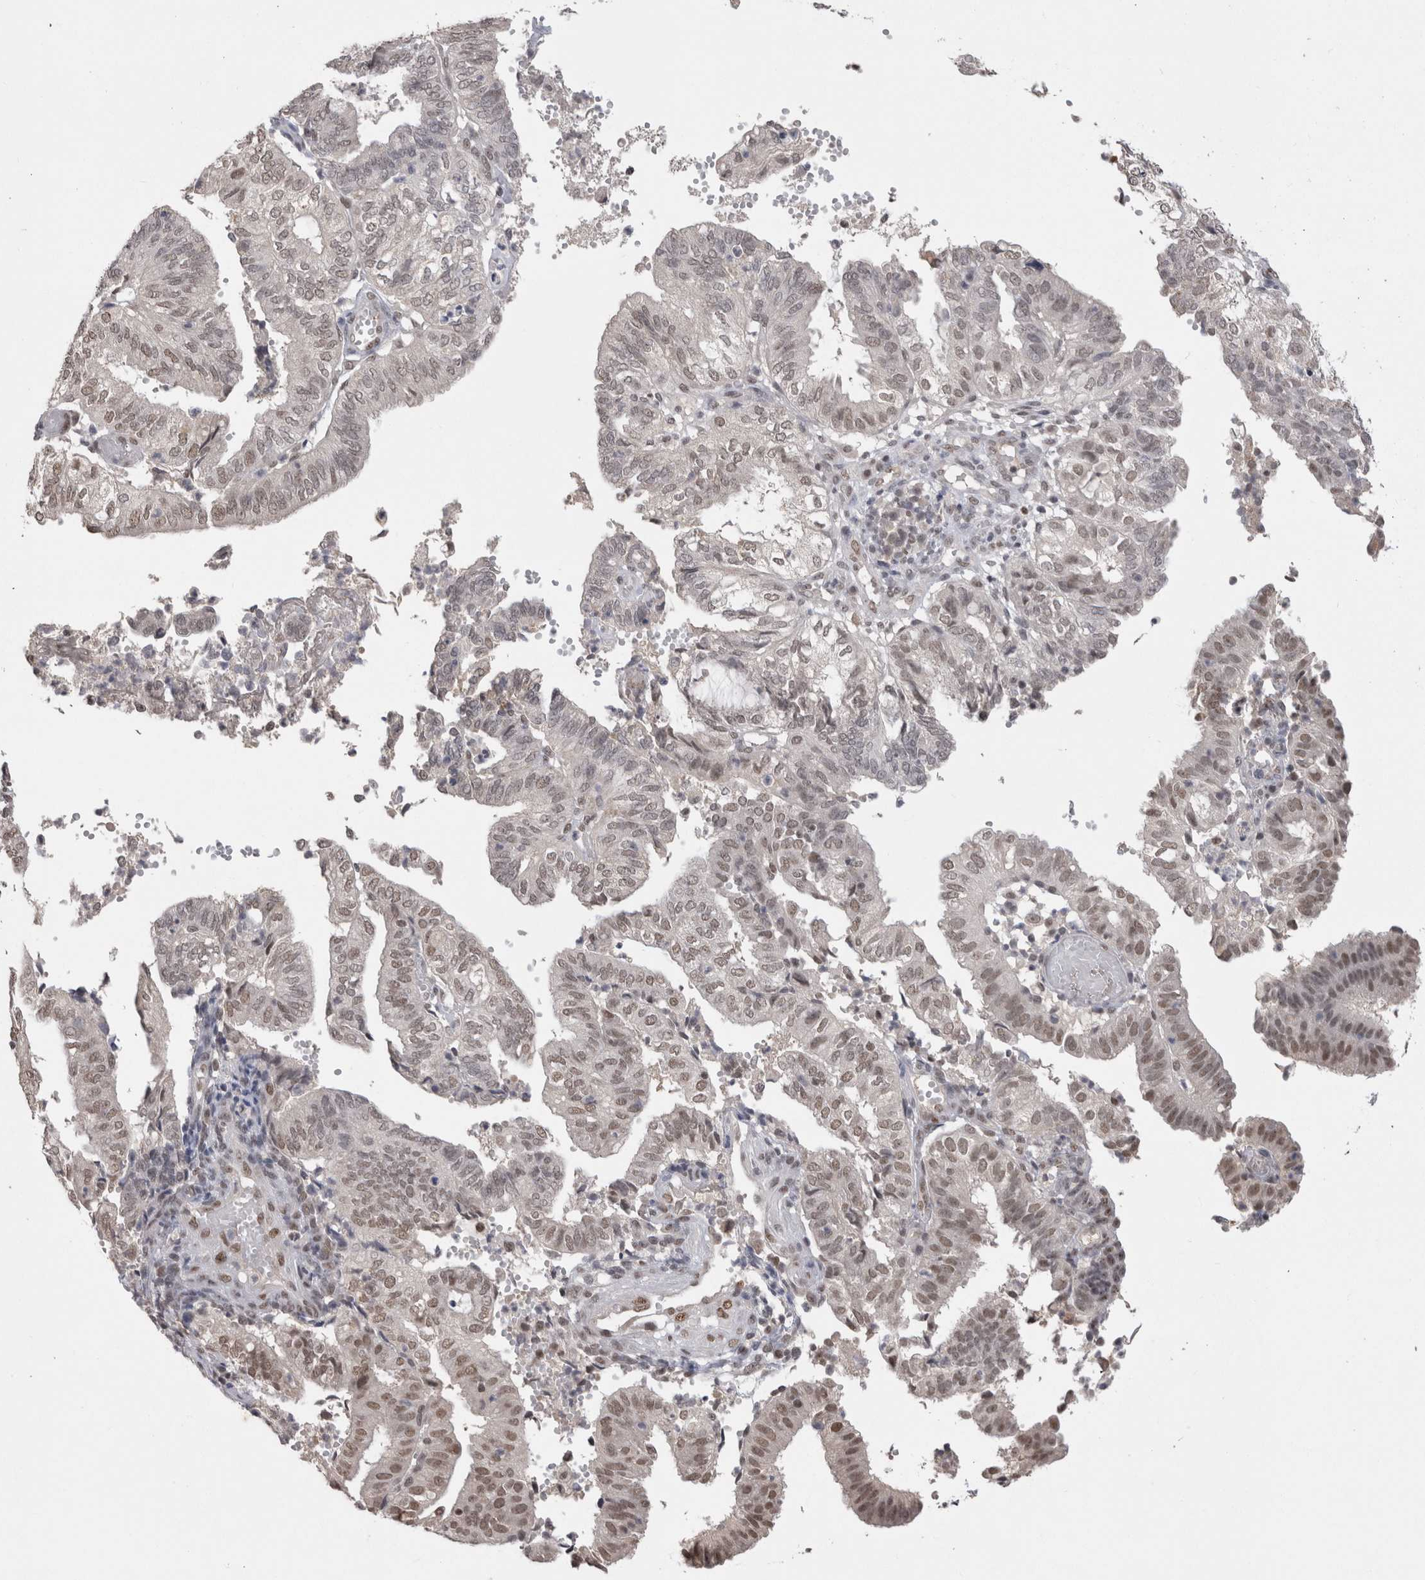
{"staining": {"intensity": "weak", "quantity": "25%-75%", "location": "nuclear"}, "tissue": "endometrial cancer", "cell_type": "Tumor cells", "image_type": "cancer", "snomed": [{"axis": "morphology", "description": "Adenocarcinoma, NOS"}, {"axis": "topography", "description": "Uterus"}], "caption": "Weak nuclear protein expression is appreciated in about 25%-75% of tumor cells in endometrial cancer.", "gene": "DAXX", "patient": {"sex": "female", "age": 60}}